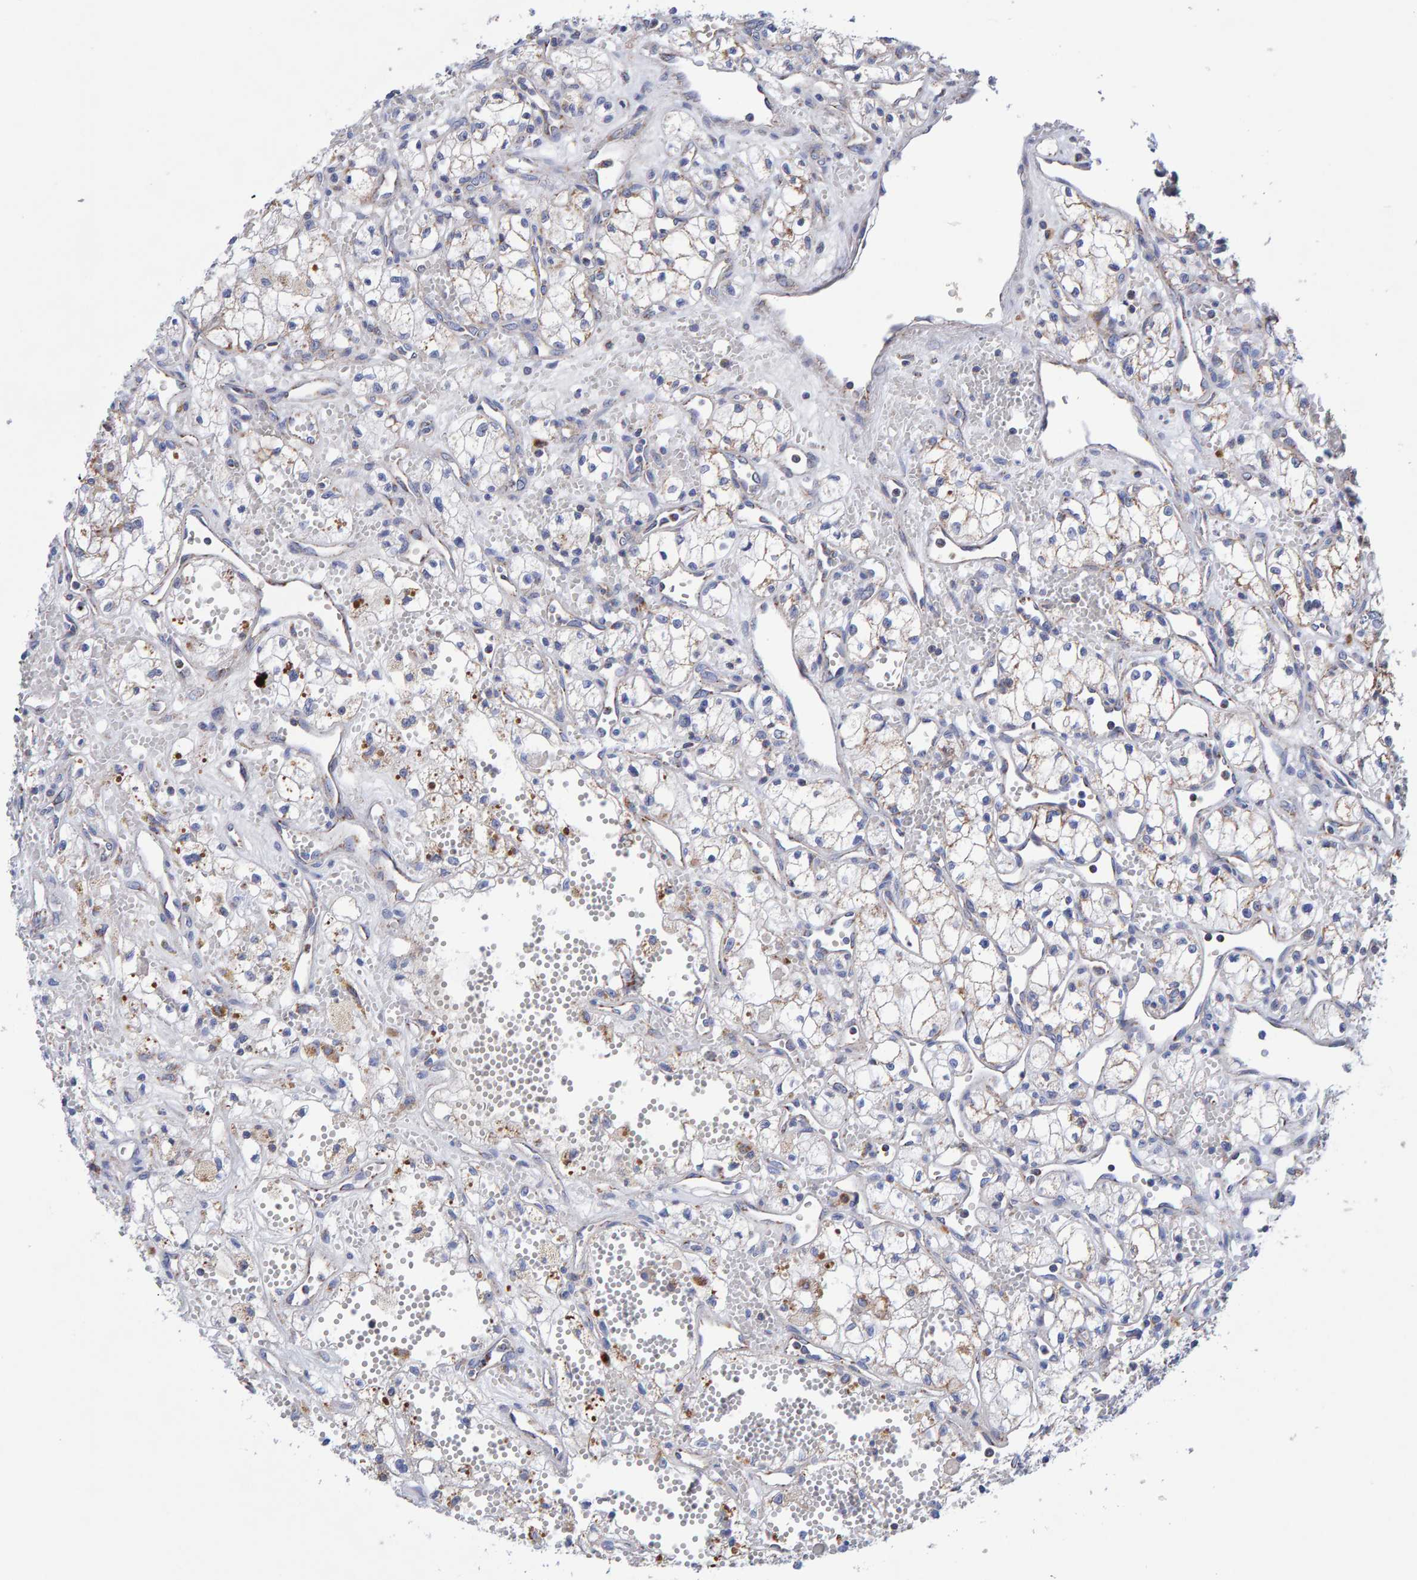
{"staining": {"intensity": "weak", "quantity": "25%-75%", "location": "cytoplasmic/membranous"}, "tissue": "renal cancer", "cell_type": "Tumor cells", "image_type": "cancer", "snomed": [{"axis": "morphology", "description": "Adenocarcinoma, NOS"}, {"axis": "topography", "description": "Kidney"}], "caption": "Protein staining displays weak cytoplasmic/membranous expression in about 25%-75% of tumor cells in renal cancer (adenocarcinoma).", "gene": "EFR3A", "patient": {"sex": "male", "age": 59}}